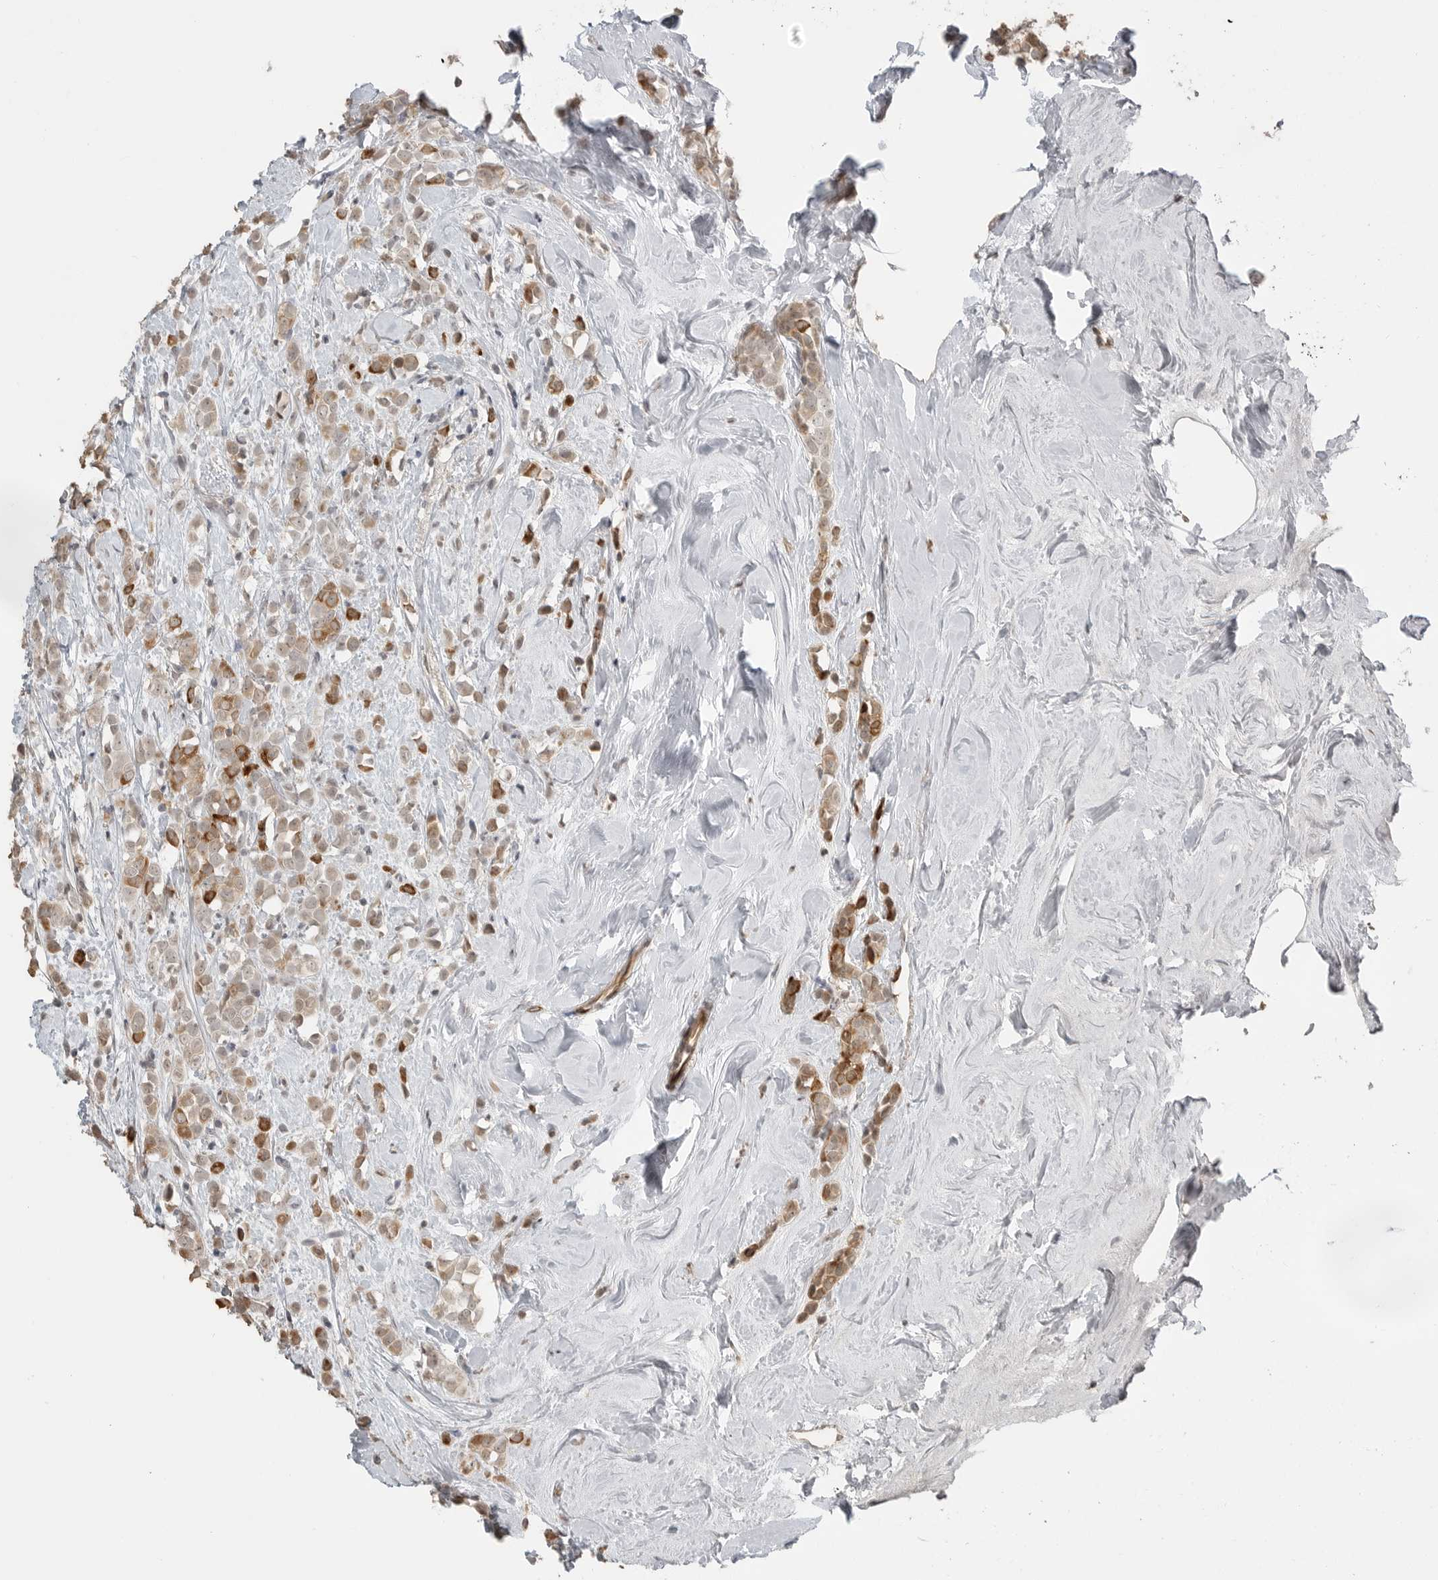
{"staining": {"intensity": "moderate", "quantity": "<25%", "location": "cytoplasmic/membranous"}, "tissue": "breast cancer", "cell_type": "Tumor cells", "image_type": "cancer", "snomed": [{"axis": "morphology", "description": "Lobular carcinoma"}, {"axis": "topography", "description": "Breast"}], "caption": "The photomicrograph shows staining of breast cancer, revealing moderate cytoplasmic/membranous protein positivity (brown color) within tumor cells. The staining was performed using DAB (3,3'-diaminobenzidine) to visualize the protein expression in brown, while the nuclei were stained in blue with hematoxylin (Magnification: 20x).", "gene": "SMG8", "patient": {"sex": "female", "age": 47}}